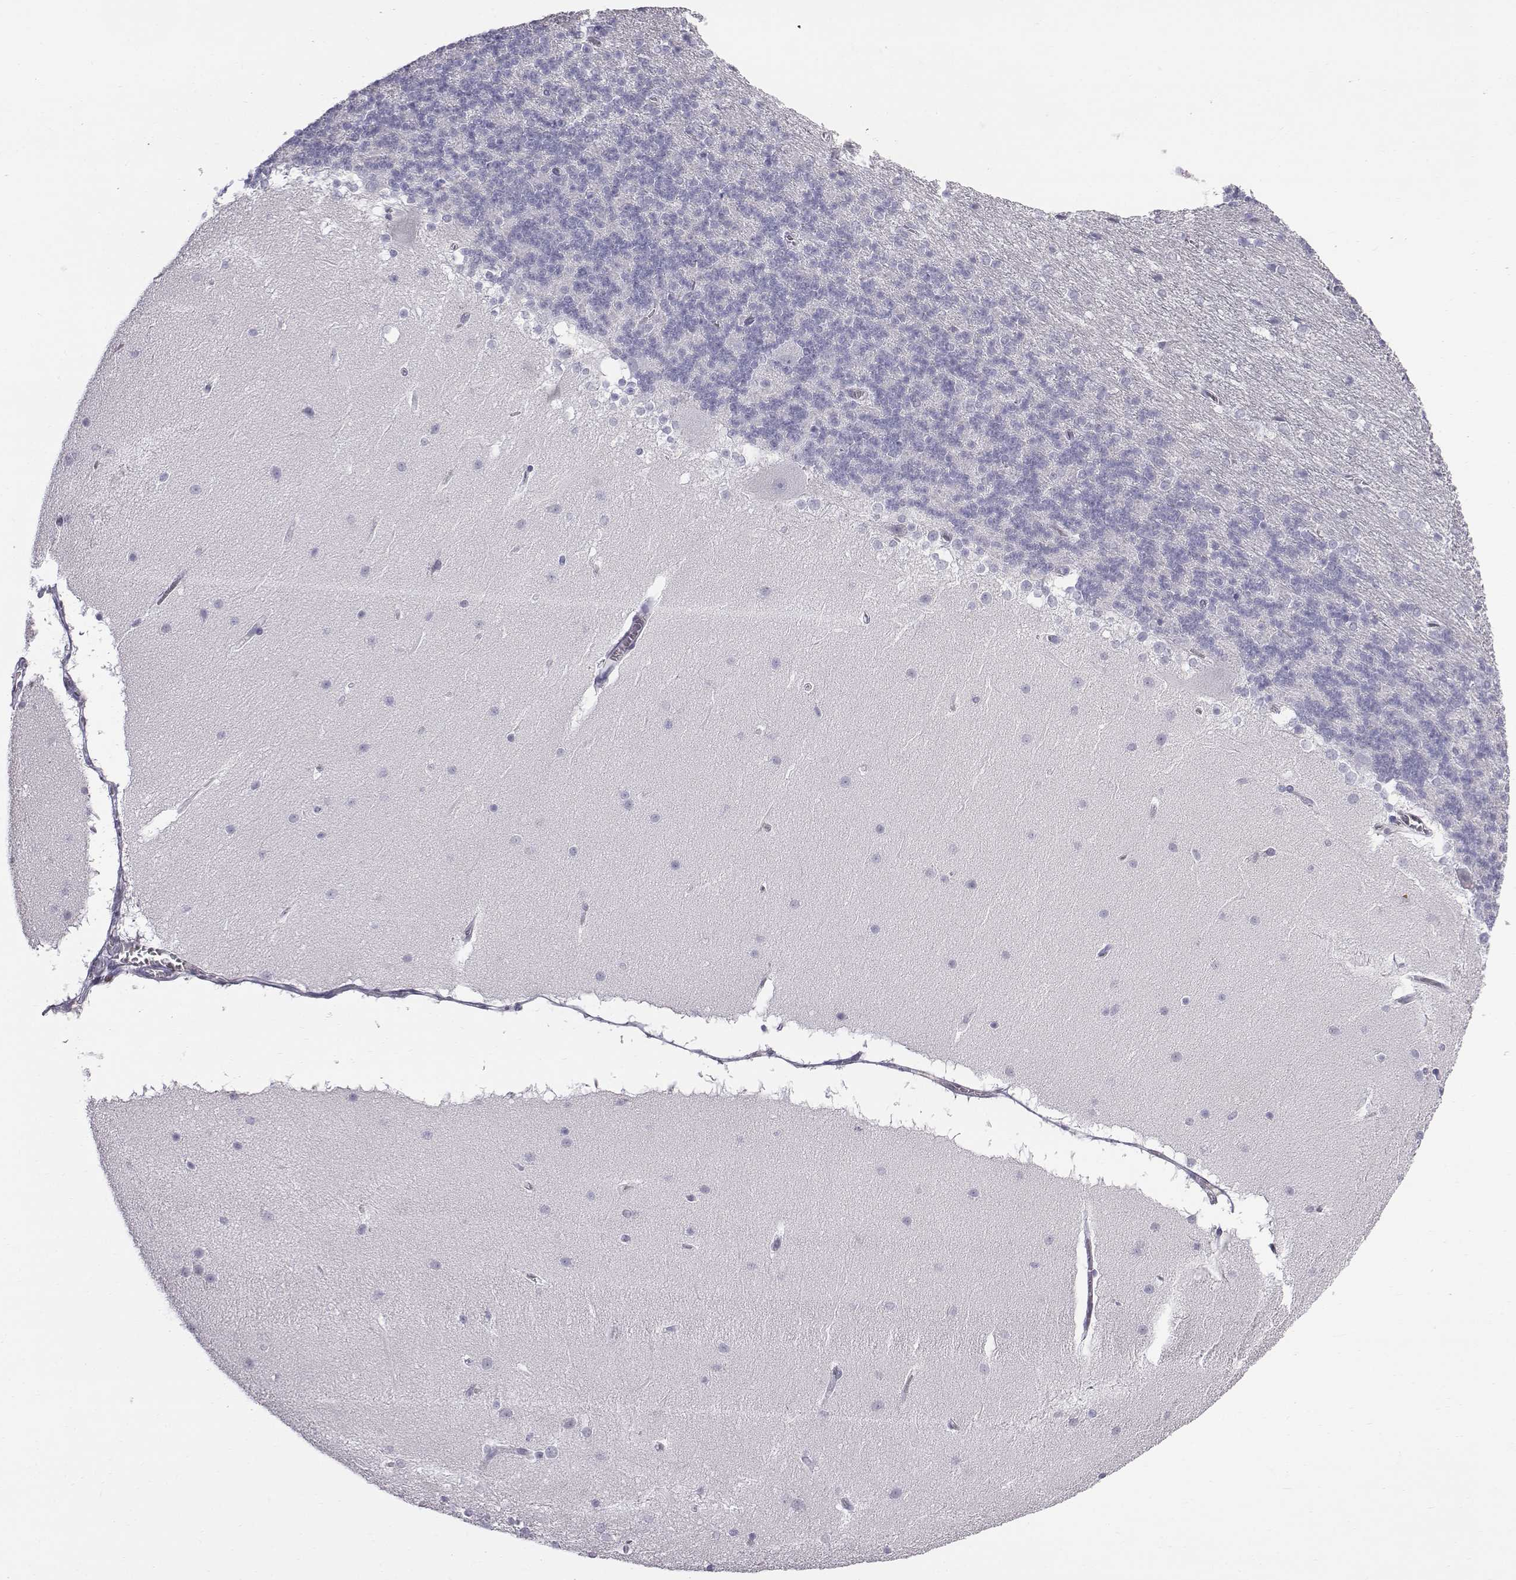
{"staining": {"intensity": "negative", "quantity": "none", "location": "none"}, "tissue": "cerebellum", "cell_type": "Cells in granular layer", "image_type": "normal", "snomed": [{"axis": "morphology", "description": "Normal tissue, NOS"}, {"axis": "topography", "description": "Cerebellum"}], "caption": "An immunohistochemistry histopathology image of benign cerebellum is shown. There is no staining in cells in granular layer of cerebellum.", "gene": "C6orf58", "patient": {"sex": "female", "age": 19}}